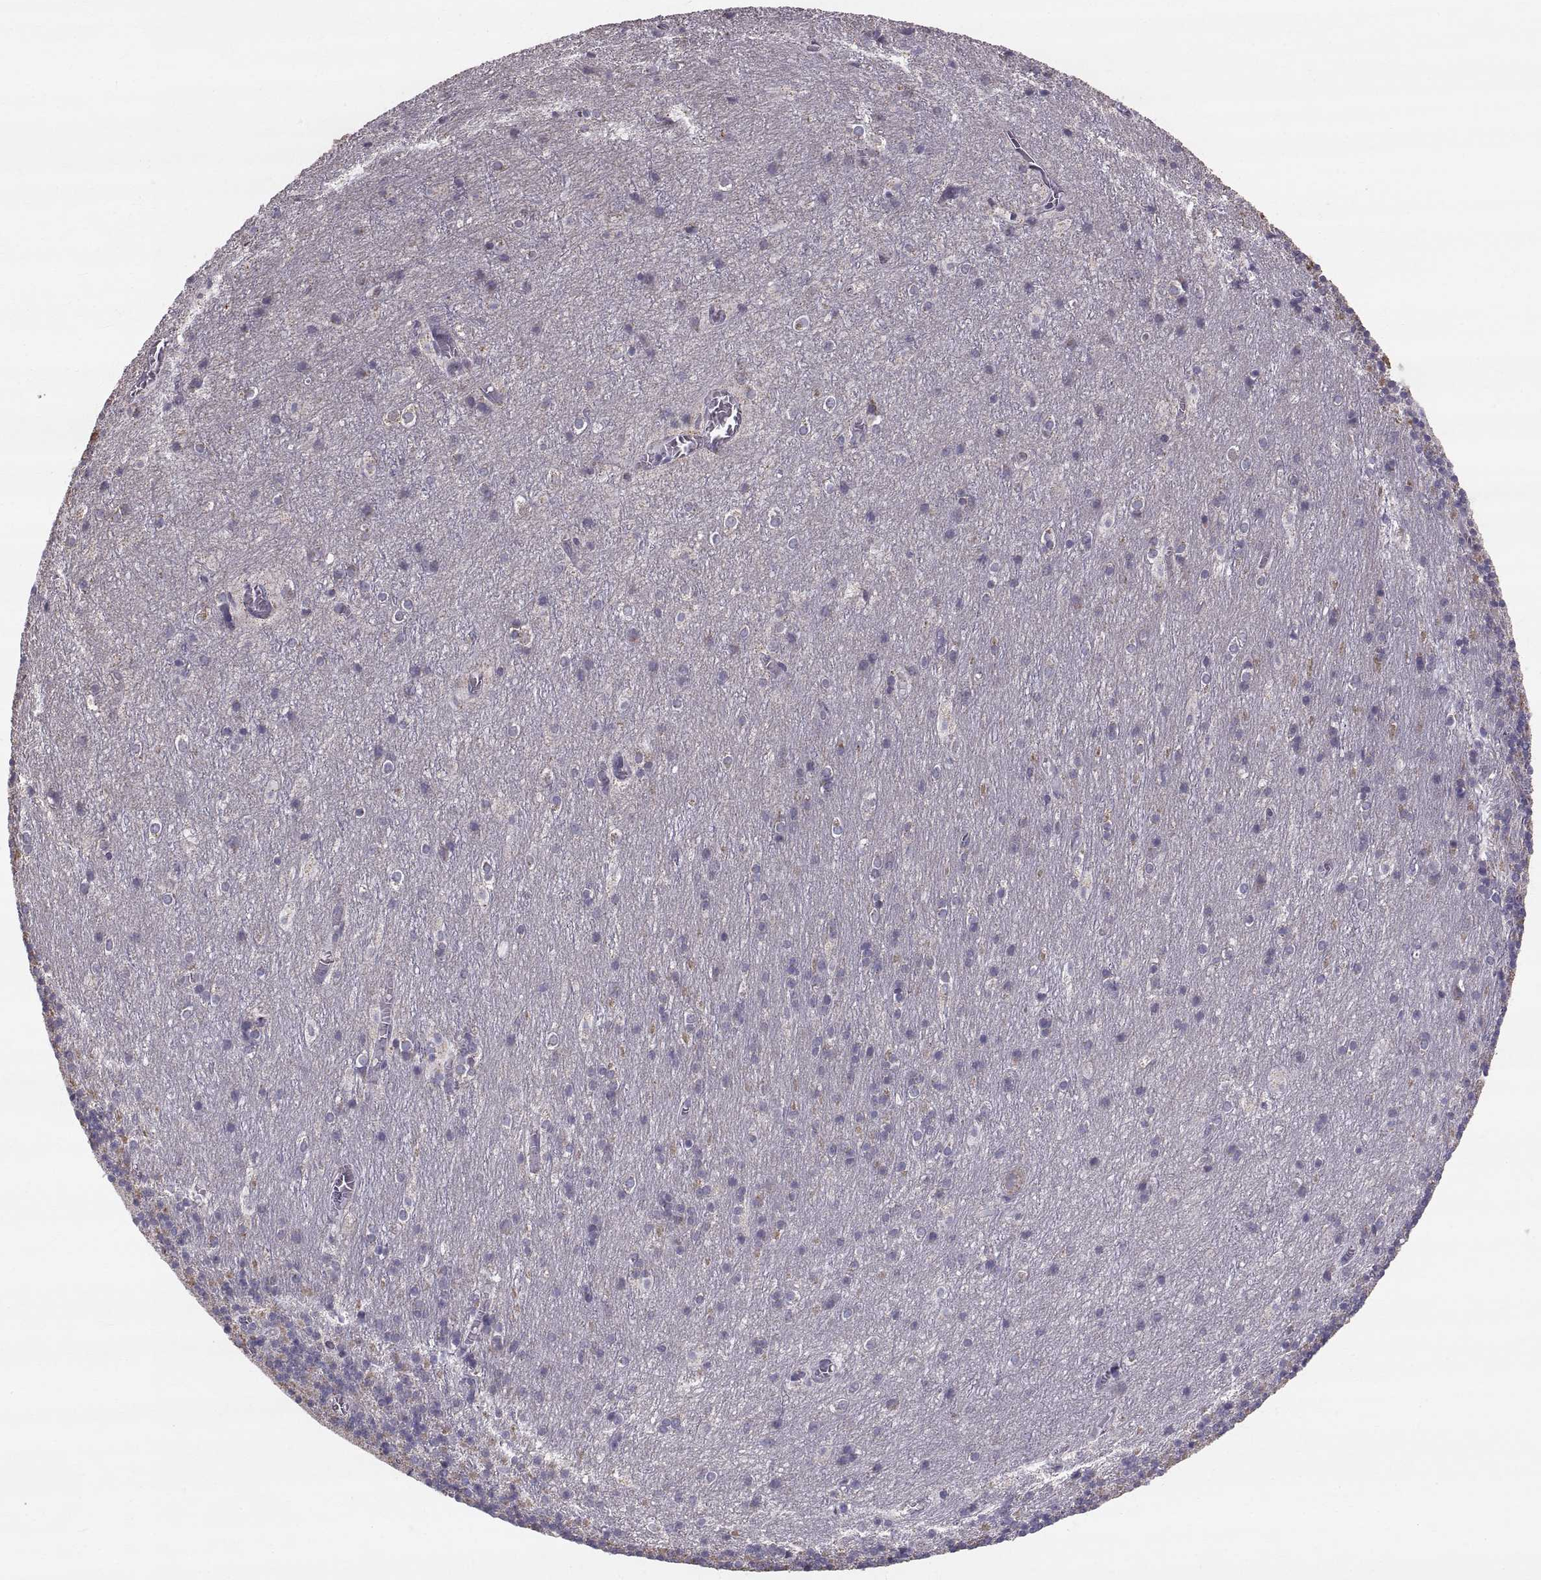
{"staining": {"intensity": "negative", "quantity": "none", "location": "none"}, "tissue": "cerebellum", "cell_type": "Cells in granular layer", "image_type": "normal", "snomed": [{"axis": "morphology", "description": "Normal tissue, NOS"}, {"axis": "topography", "description": "Cerebellum"}], "caption": "Cerebellum stained for a protein using immunohistochemistry (IHC) demonstrates no staining cells in granular layer.", "gene": "STMND1", "patient": {"sex": "male", "age": 70}}